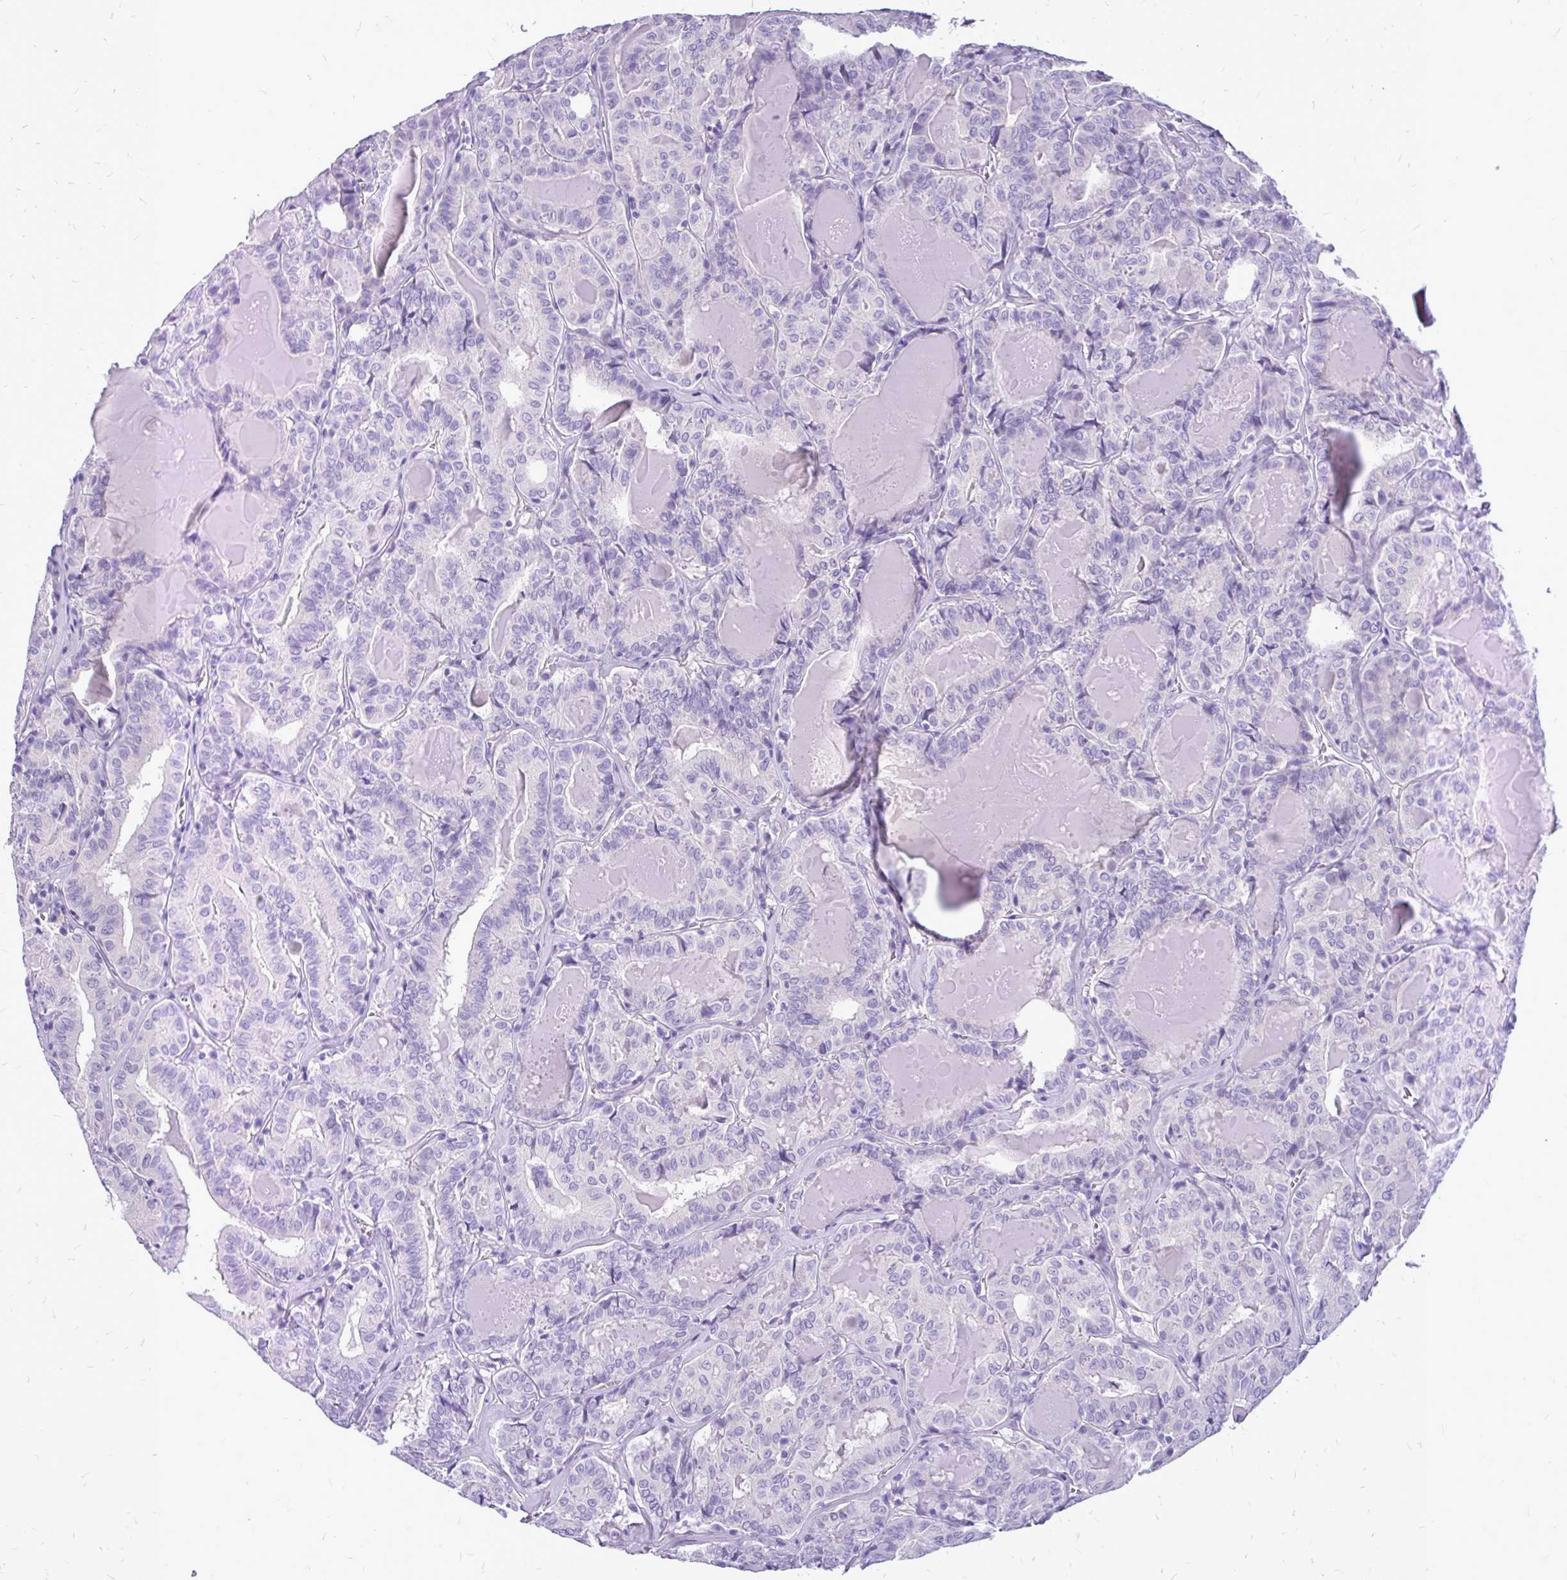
{"staining": {"intensity": "negative", "quantity": "none", "location": "none"}, "tissue": "thyroid cancer", "cell_type": "Tumor cells", "image_type": "cancer", "snomed": [{"axis": "morphology", "description": "Papillary adenocarcinoma, NOS"}, {"axis": "topography", "description": "Thyroid gland"}], "caption": "IHC image of neoplastic tissue: thyroid cancer stained with DAB (3,3'-diaminobenzidine) exhibits no significant protein expression in tumor cells.", "gene": "MAP1LC3A", "patient": {"sex": "female", "age": 72}}